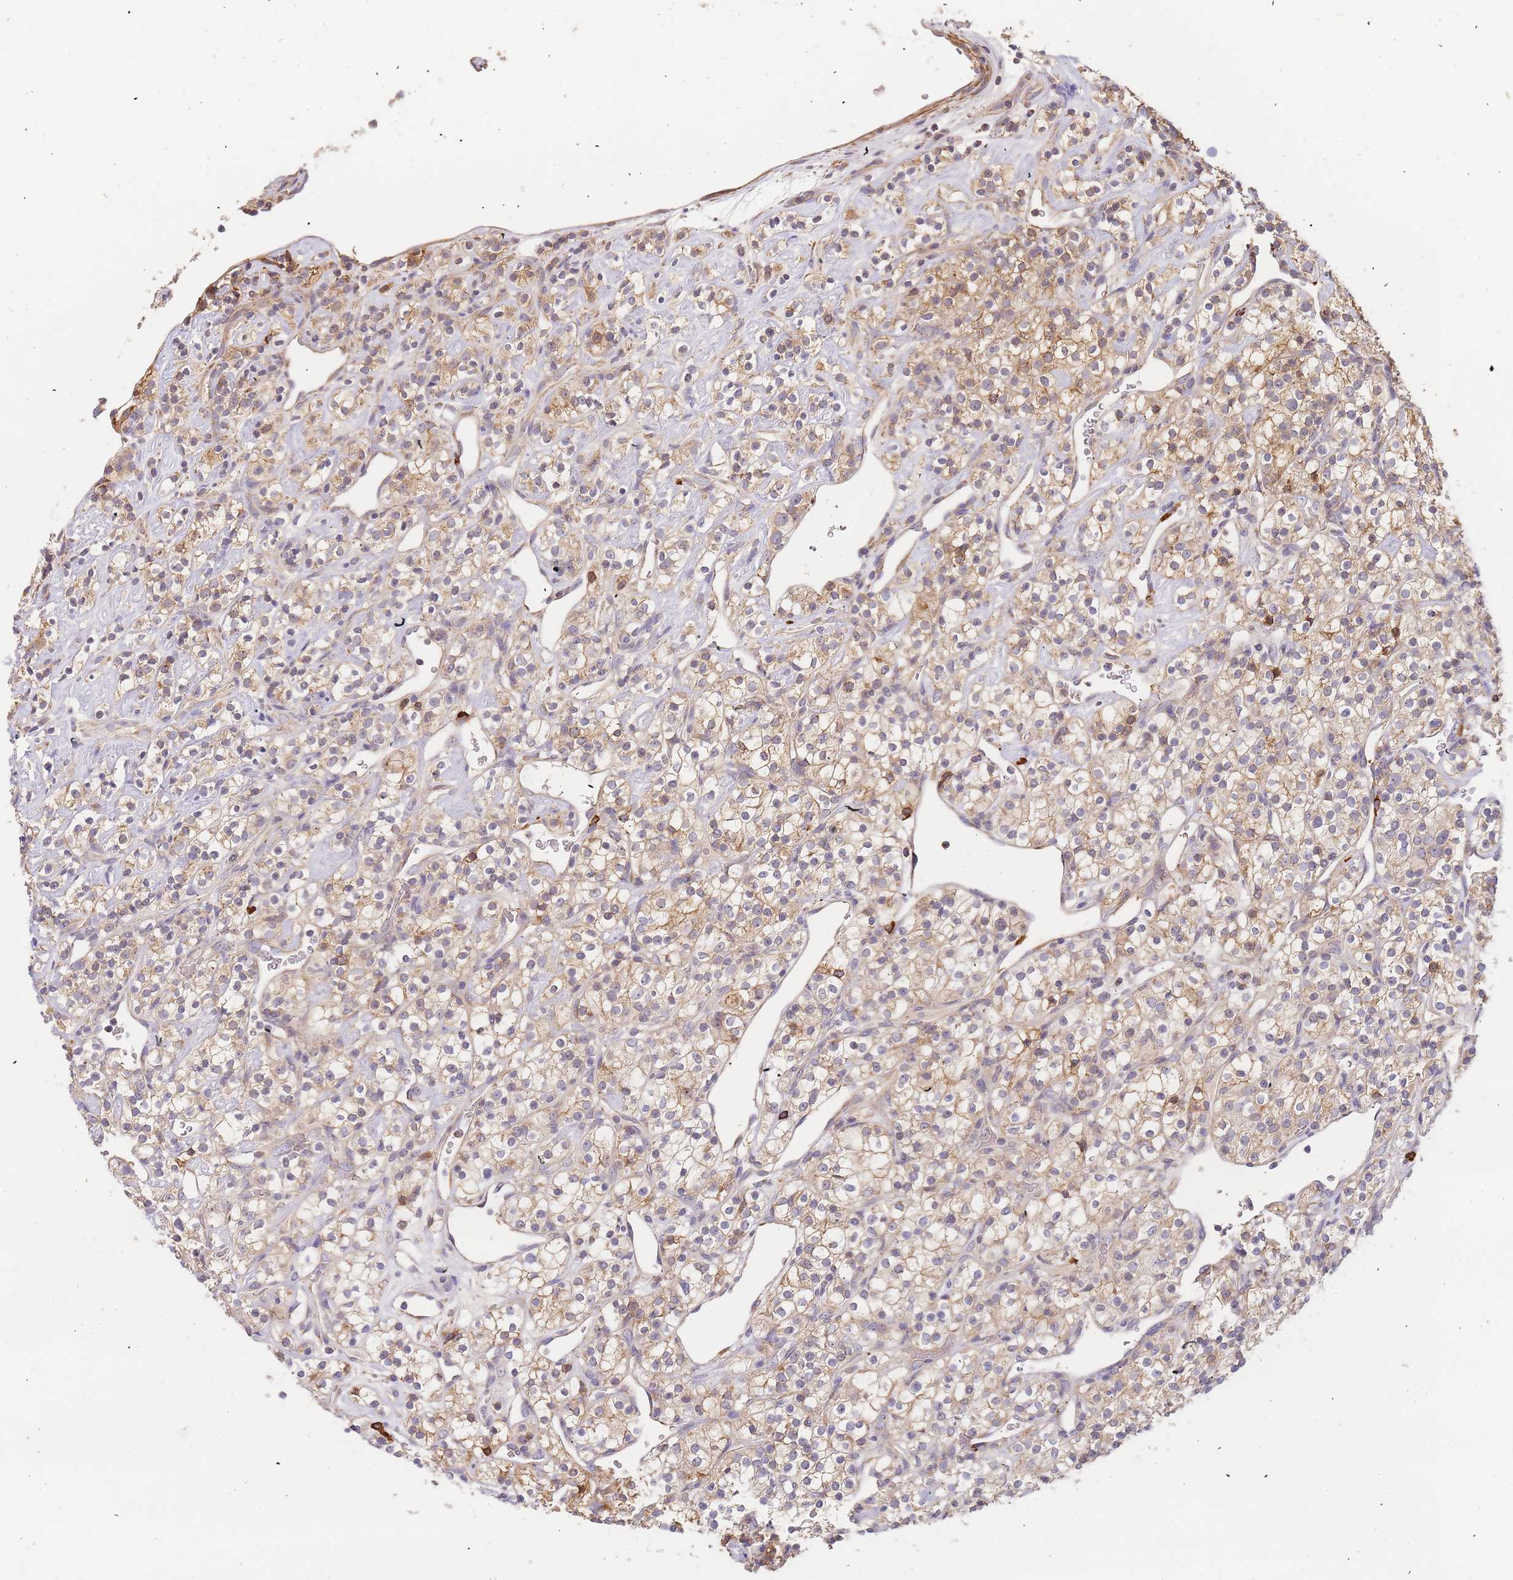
{"staining": {"intensity": "moderate", "quantity": ">75%", "location": "cytoplasmic/membranous"}, "tissue": "renal cancer", "cell_type": "Tumor cells", "image_type": "cancer", "snomed": [{"axis": "morphology", "description": "Adenocarcinoma, NOS"}, {"axis": "topography", "description": "Kidney"}], "caption": "A micrograph showing moderate cytoplasmic/membranous positivity in about >75% of tumor cells in renal cancer (adenocarcinoma), as visualized by brown immunohistochemical staining.", "gene": "ADCY9", "patient": {"sex": "male", "age": 77}}